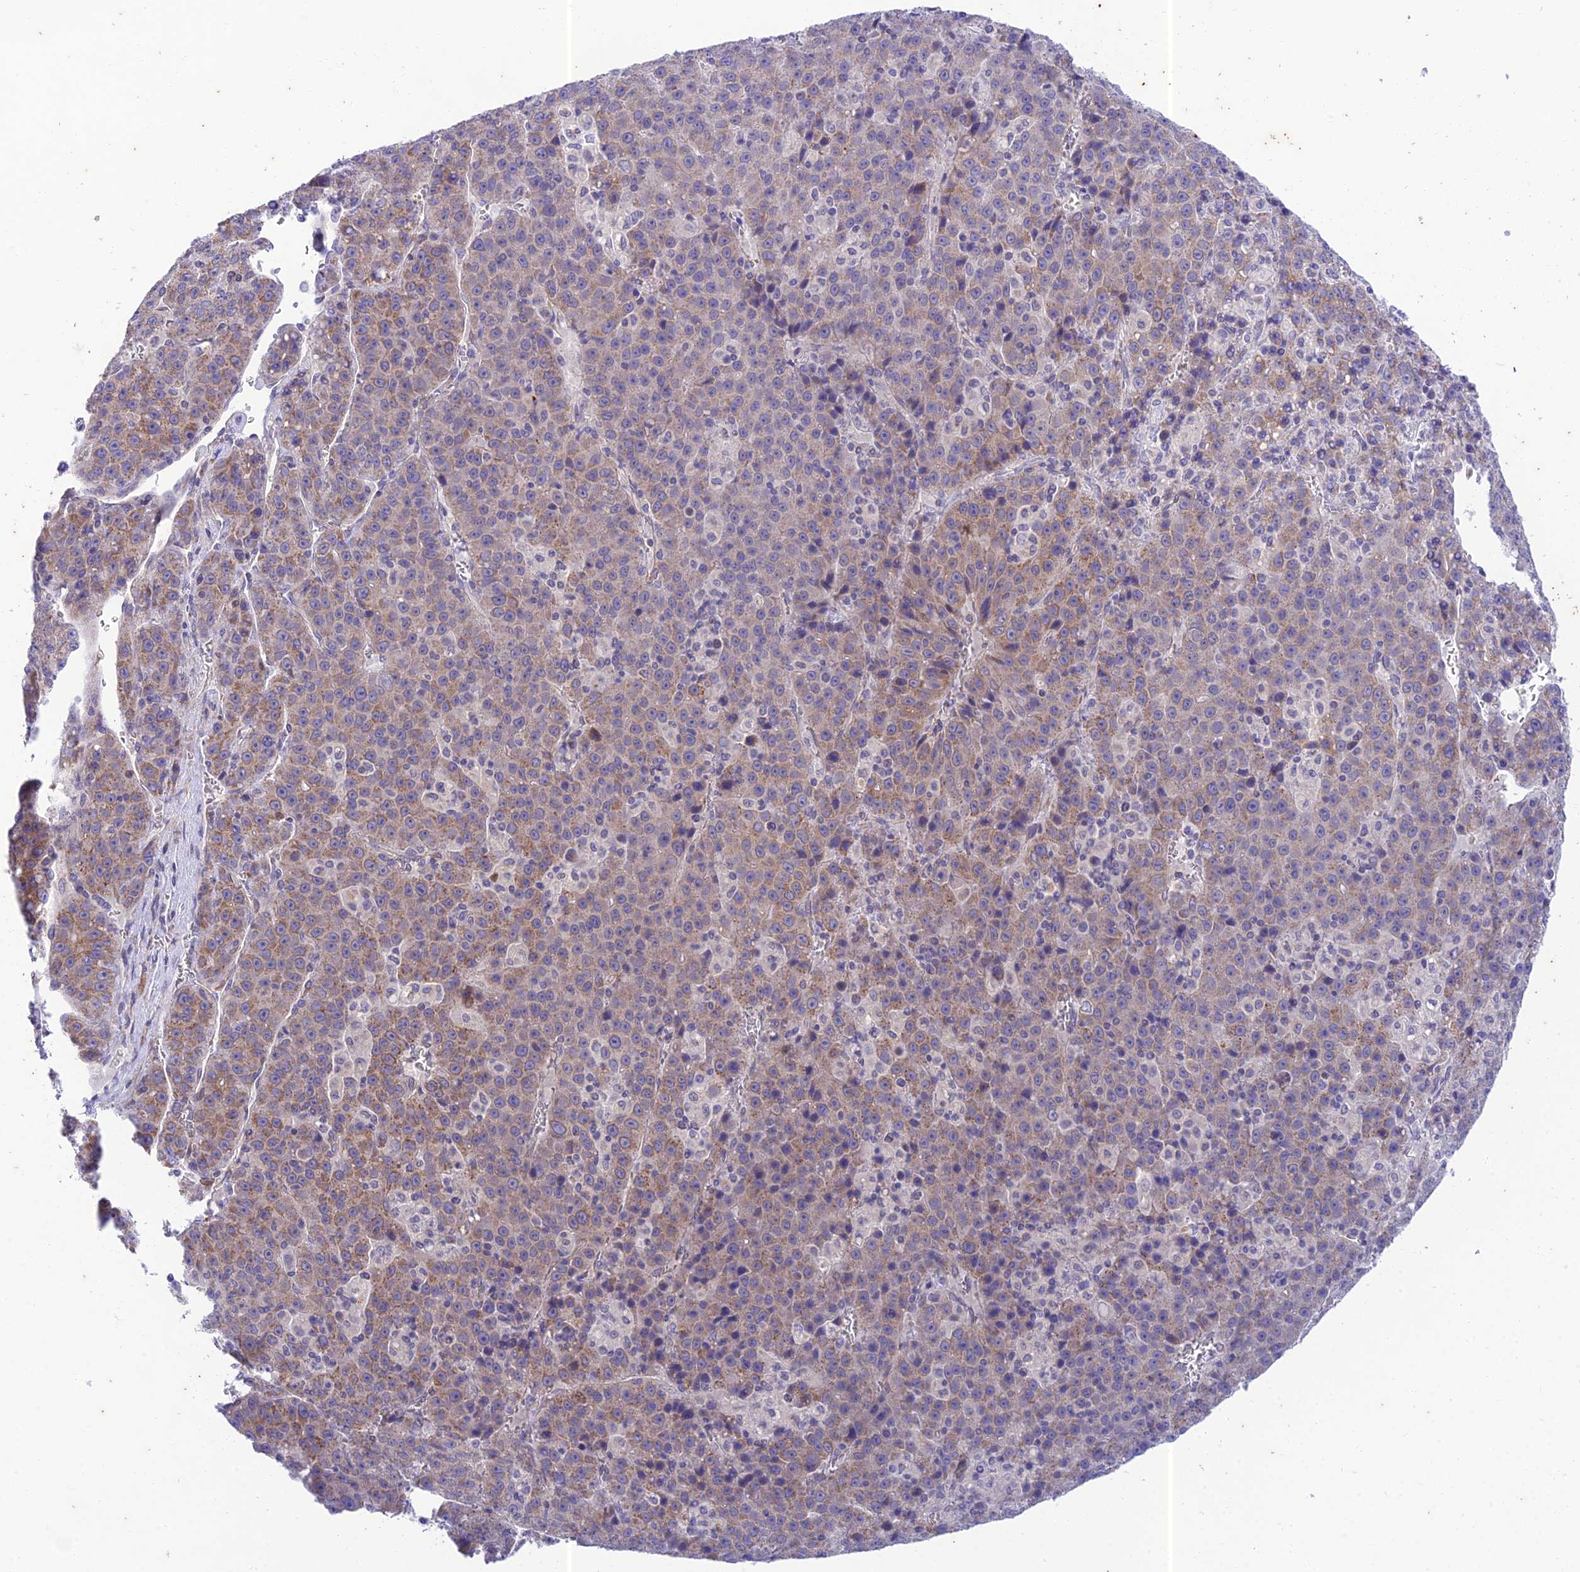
{"staining": {"intensity": "weak", "quantity": "25%-75%", "location": "cytoplasmic/membranous"}, "tissue": "liver cancer", "cell_type": "Tumor cells", "image_type": "cancer", "snomed": [{"axis": "morphology", "description": "Carcinoma, Hepatocellular, NOS"}, {"axis": "topography", "description": "Liver"}], "caption": "This micrograph shows IHC staining of human liver hepatocellular carcinoma, with low weak cytoplasmic/membranous staining in approximately 25%-75% of tumor cells.", "gene": "PTCD2", "patient": {"sex": "female", "age": 53}}